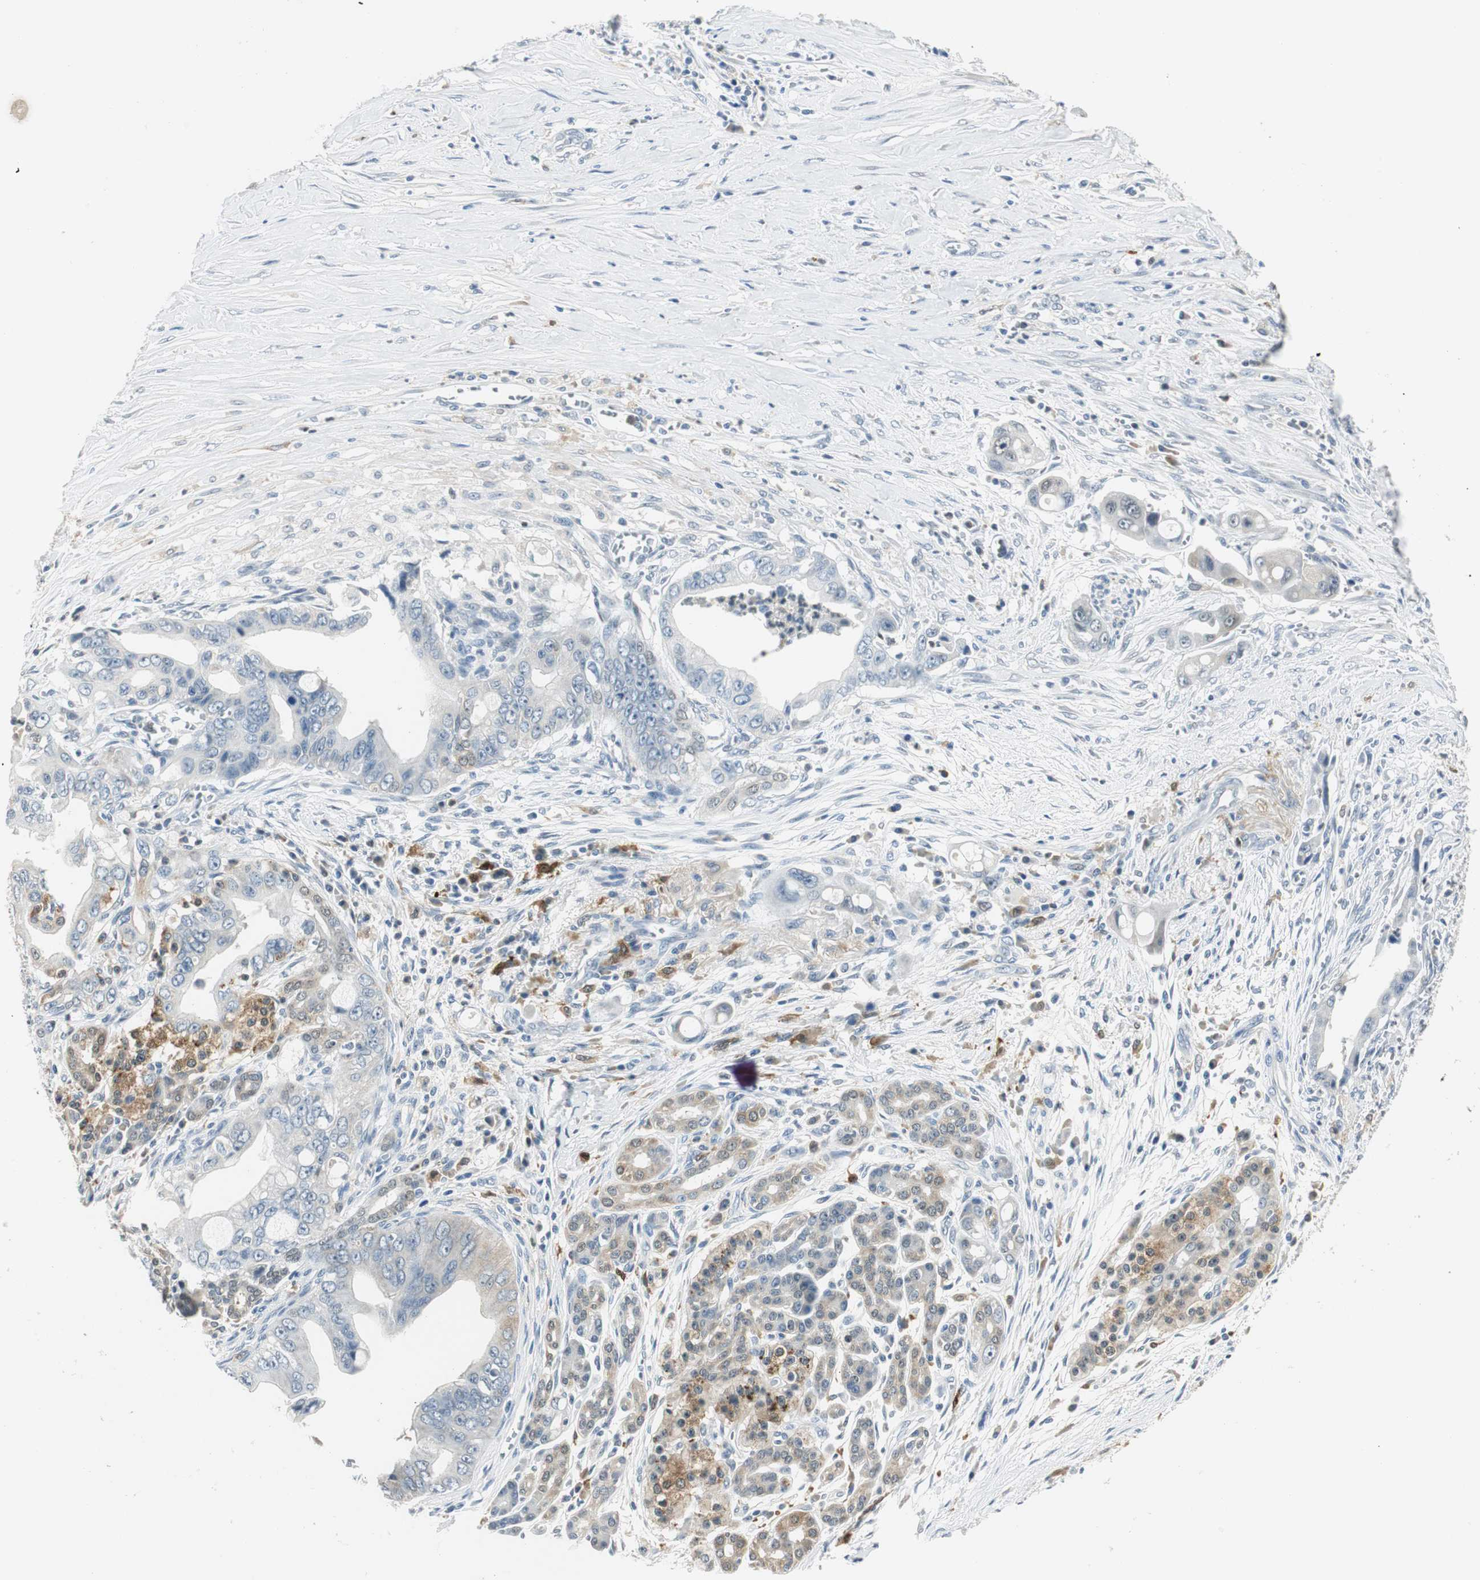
{"staining": {"intensity": "negative", "quantity": "none", "location": "none"}, "tissue": "pancreatic cancer", "cell_type": "Tumor cells", "image_type": "cancer", "snomed": [{"axis": "morphology", "description": "Adenocarcinoma, NOS"}, {"axis": "topography", "description": "Pancreas"}], "caption": "Immunohistochemical staining of human pancreatic cancer demonstrates no significant positivity in tumor cells.", "gene": "ME1", "patient": {"sex": "male", "age": 59}}